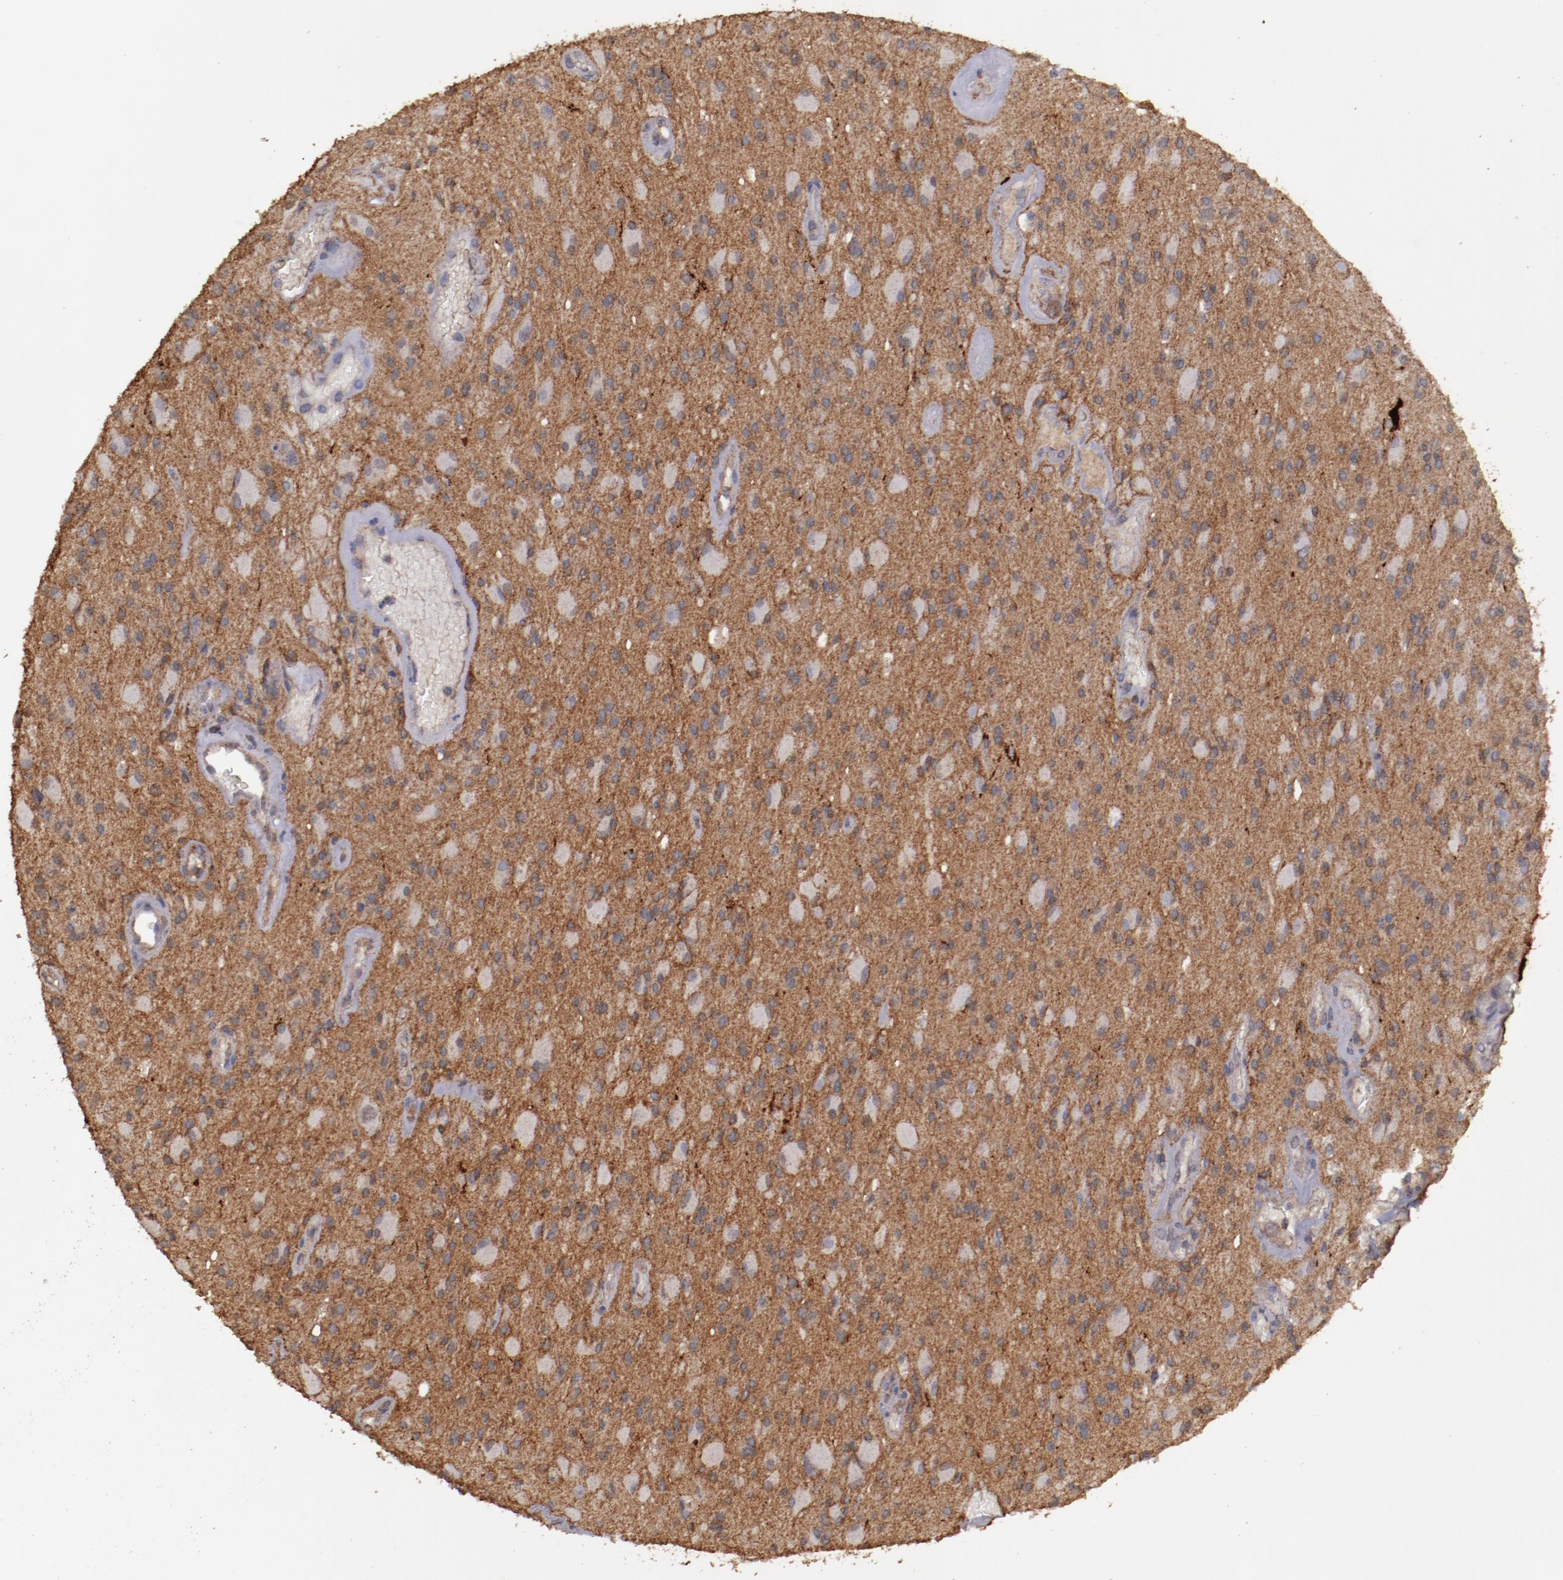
{"staining": {"intensity": "moderate", "quantity": ">75%", "location": "cytoplasmic/membranous"}, "tissue": "glioma", "cell_type": "Tumor cells", "image_type": "cancer", "snomed": [{"axis": "morphology", "description": "Glioma, malignant, Low grade"}, {"axis": "topography", "description": "Brain"}], "caption": "DAB (3,3'-diaminobenzidine) immunohistochemical staining of human glioma shows moderate cytoplasmic/membranous protein expression in approximately >75% of tumor cells.", "gene": "FAT1", "patient": {"sex": "male", "age": 58}}